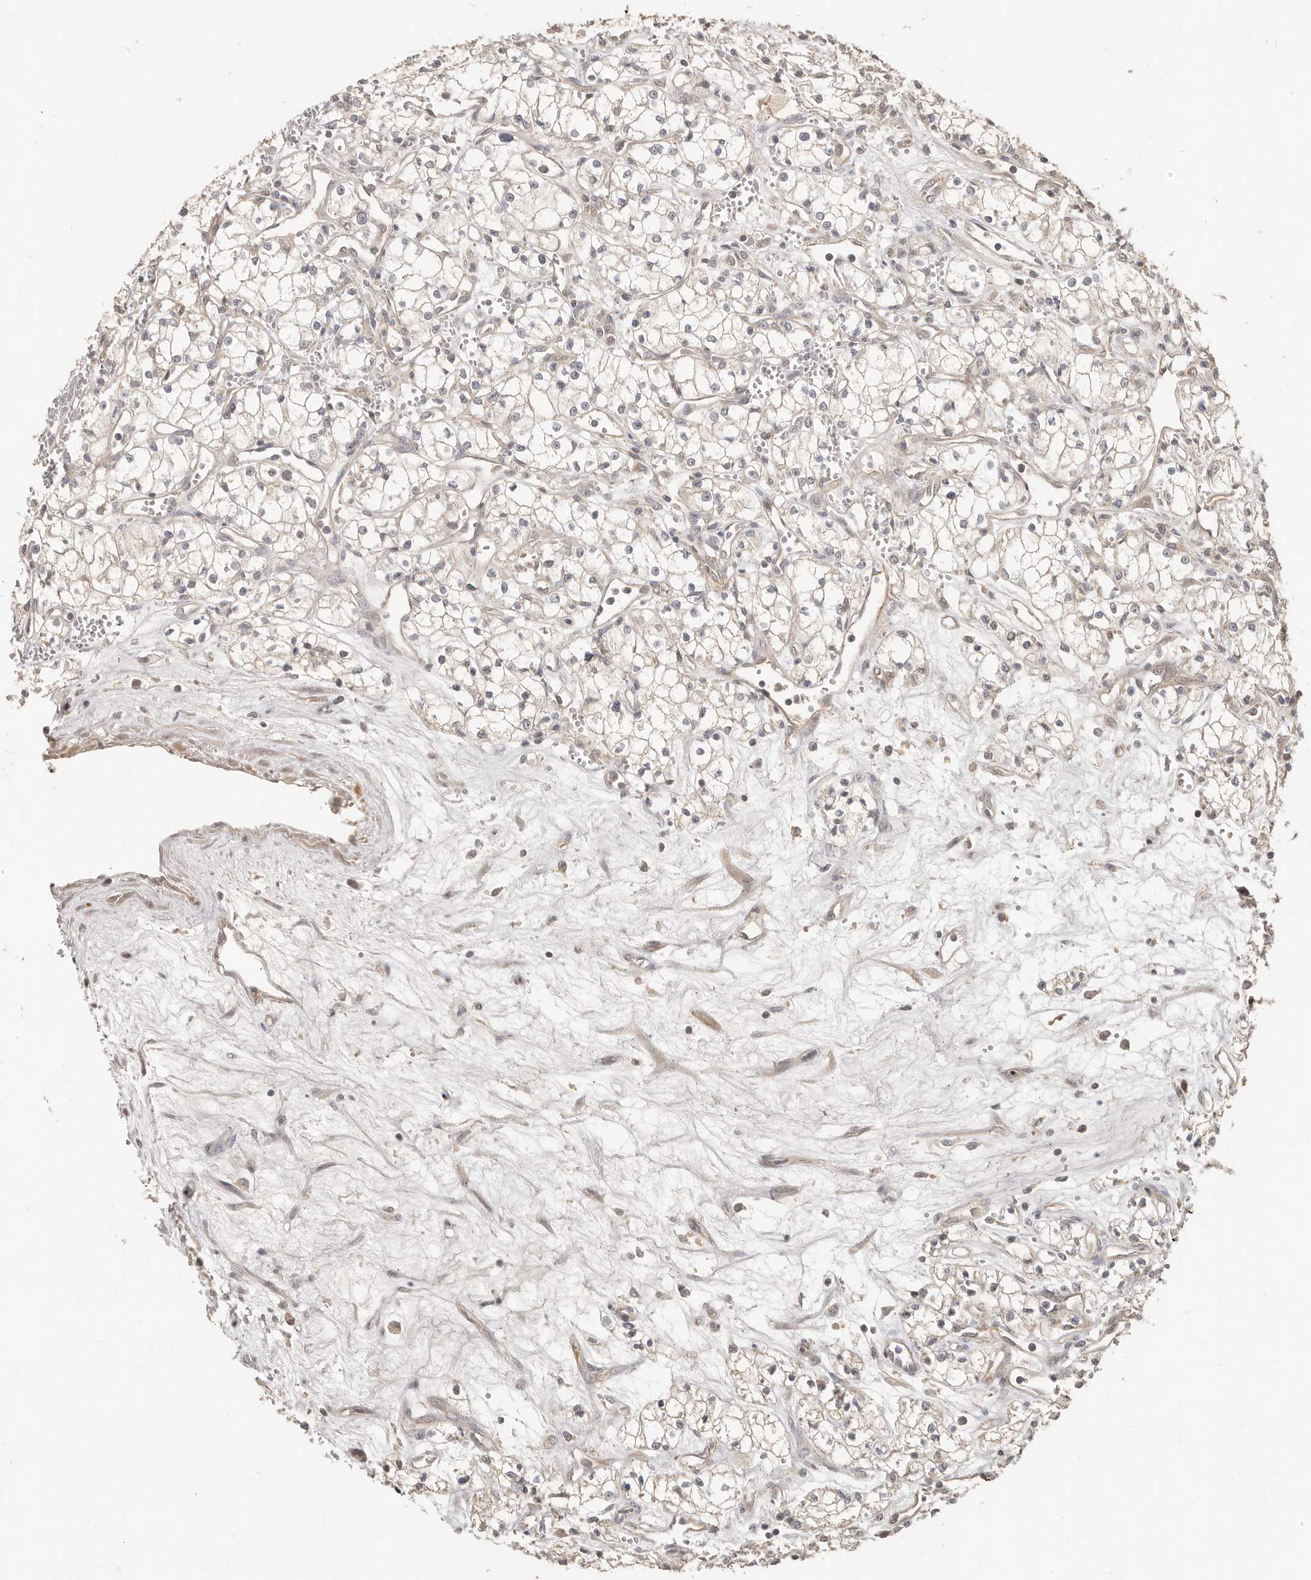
{"staining": {"intensity": "negative", "quantity": "none", "location": "none"}, "tissue": "renal cancer", "cell_type": "Tumor cells", "image_type": "cancer", "snomed": [{"axis": "morphology", "description": "Adenocarcinoma, NOS"}, {"axis": "topography", "description": "Kidney"}], "caption": "The histopathology image displays no staining of tumor cells in renal cancer. Nuclei are stained in blue.", "gene": "MTFR2", "patient": {"sex": "male", "age": 59}}